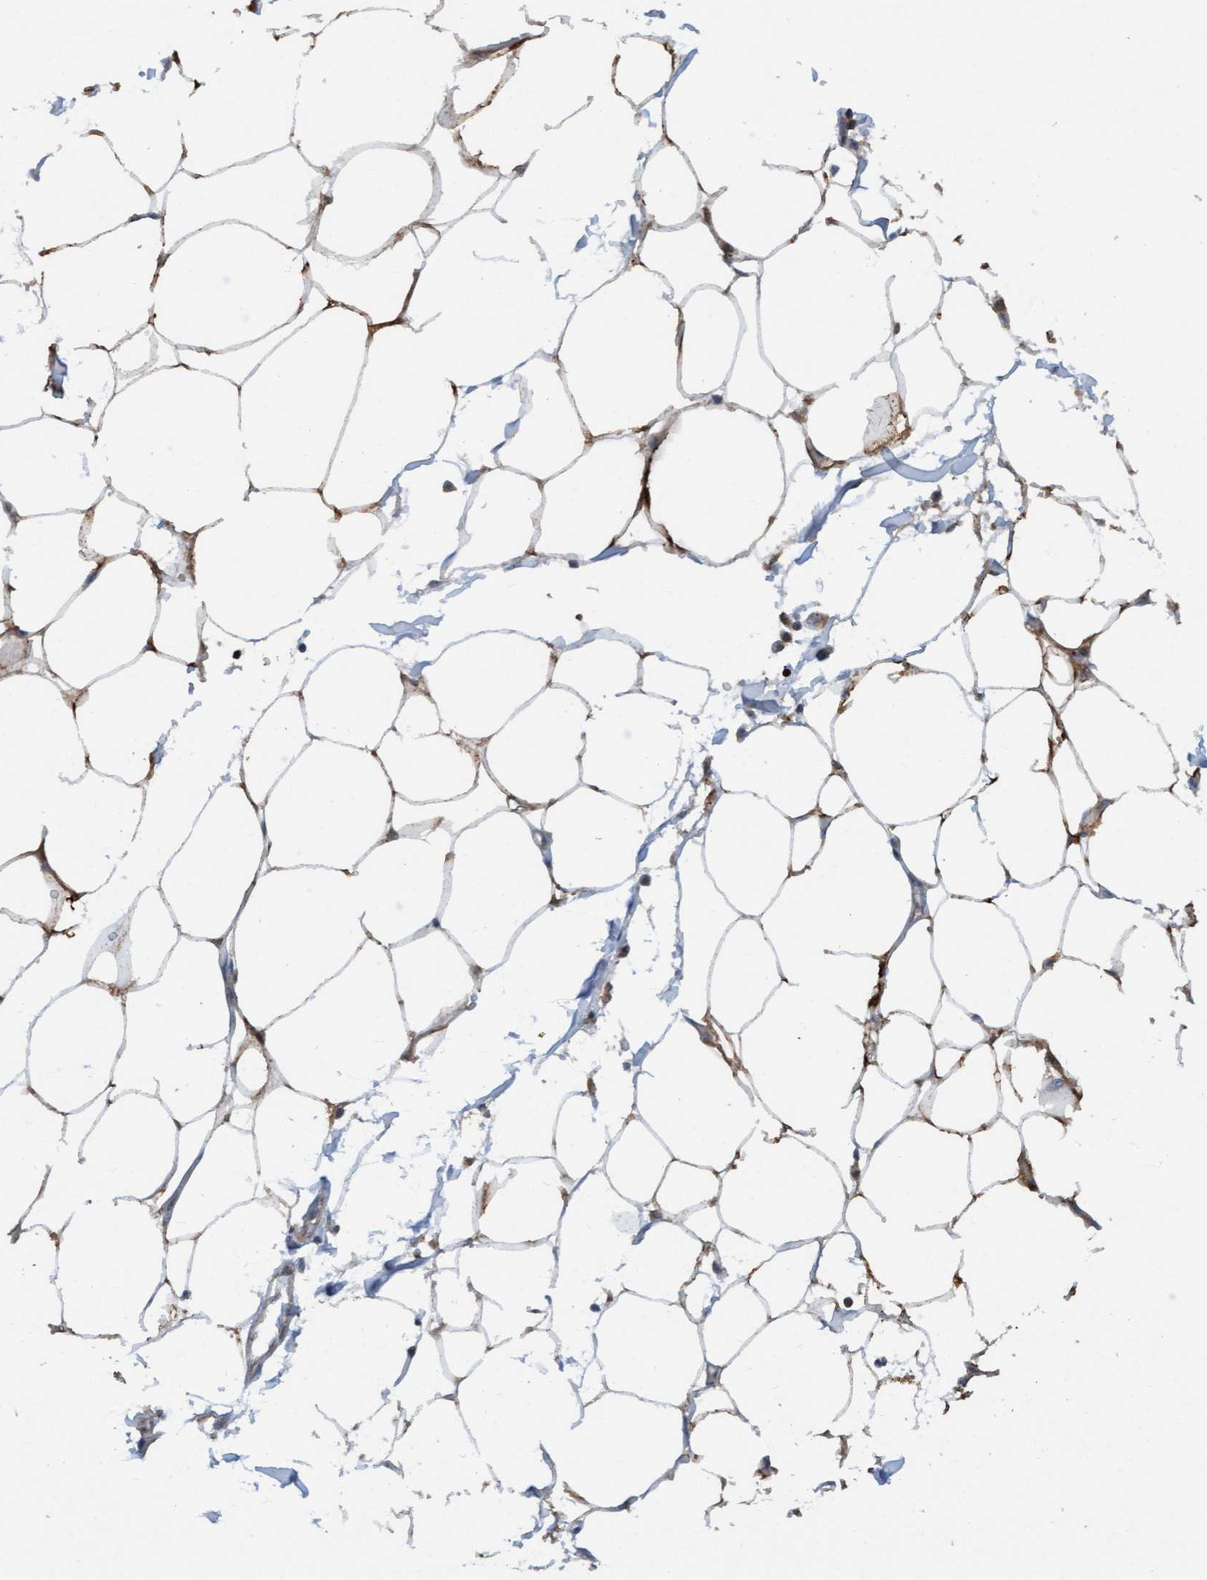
{"staining": {"intensity": "moderate", "quantity": ">75%", "location": "cytoplasmic/membranous"}, "tissue": "adipose tissue", "cell_type": "Adipocytes", "image_type": "normal", "snomed": [{"axis": "morphology", "description": "Normal tissue, NOS"}, {"axis": "morphology", "description": "Adenocarcinoma, NOS"}, {"axis": "topography", "description": "Colon"}, {"axis": "topography", "description": "Peripheral nerve tissue"}], "caption": "Moderate cytoplasmic/membranous protein expression is present in approximately >75% of adipocytes in adipose tissue. (DAB (3,3'-diaminobenzidine) IHC with brightfield microscopy, high magnification).", "gene": "KLHL25", "patient": {"sex": "male", "age": 14}}